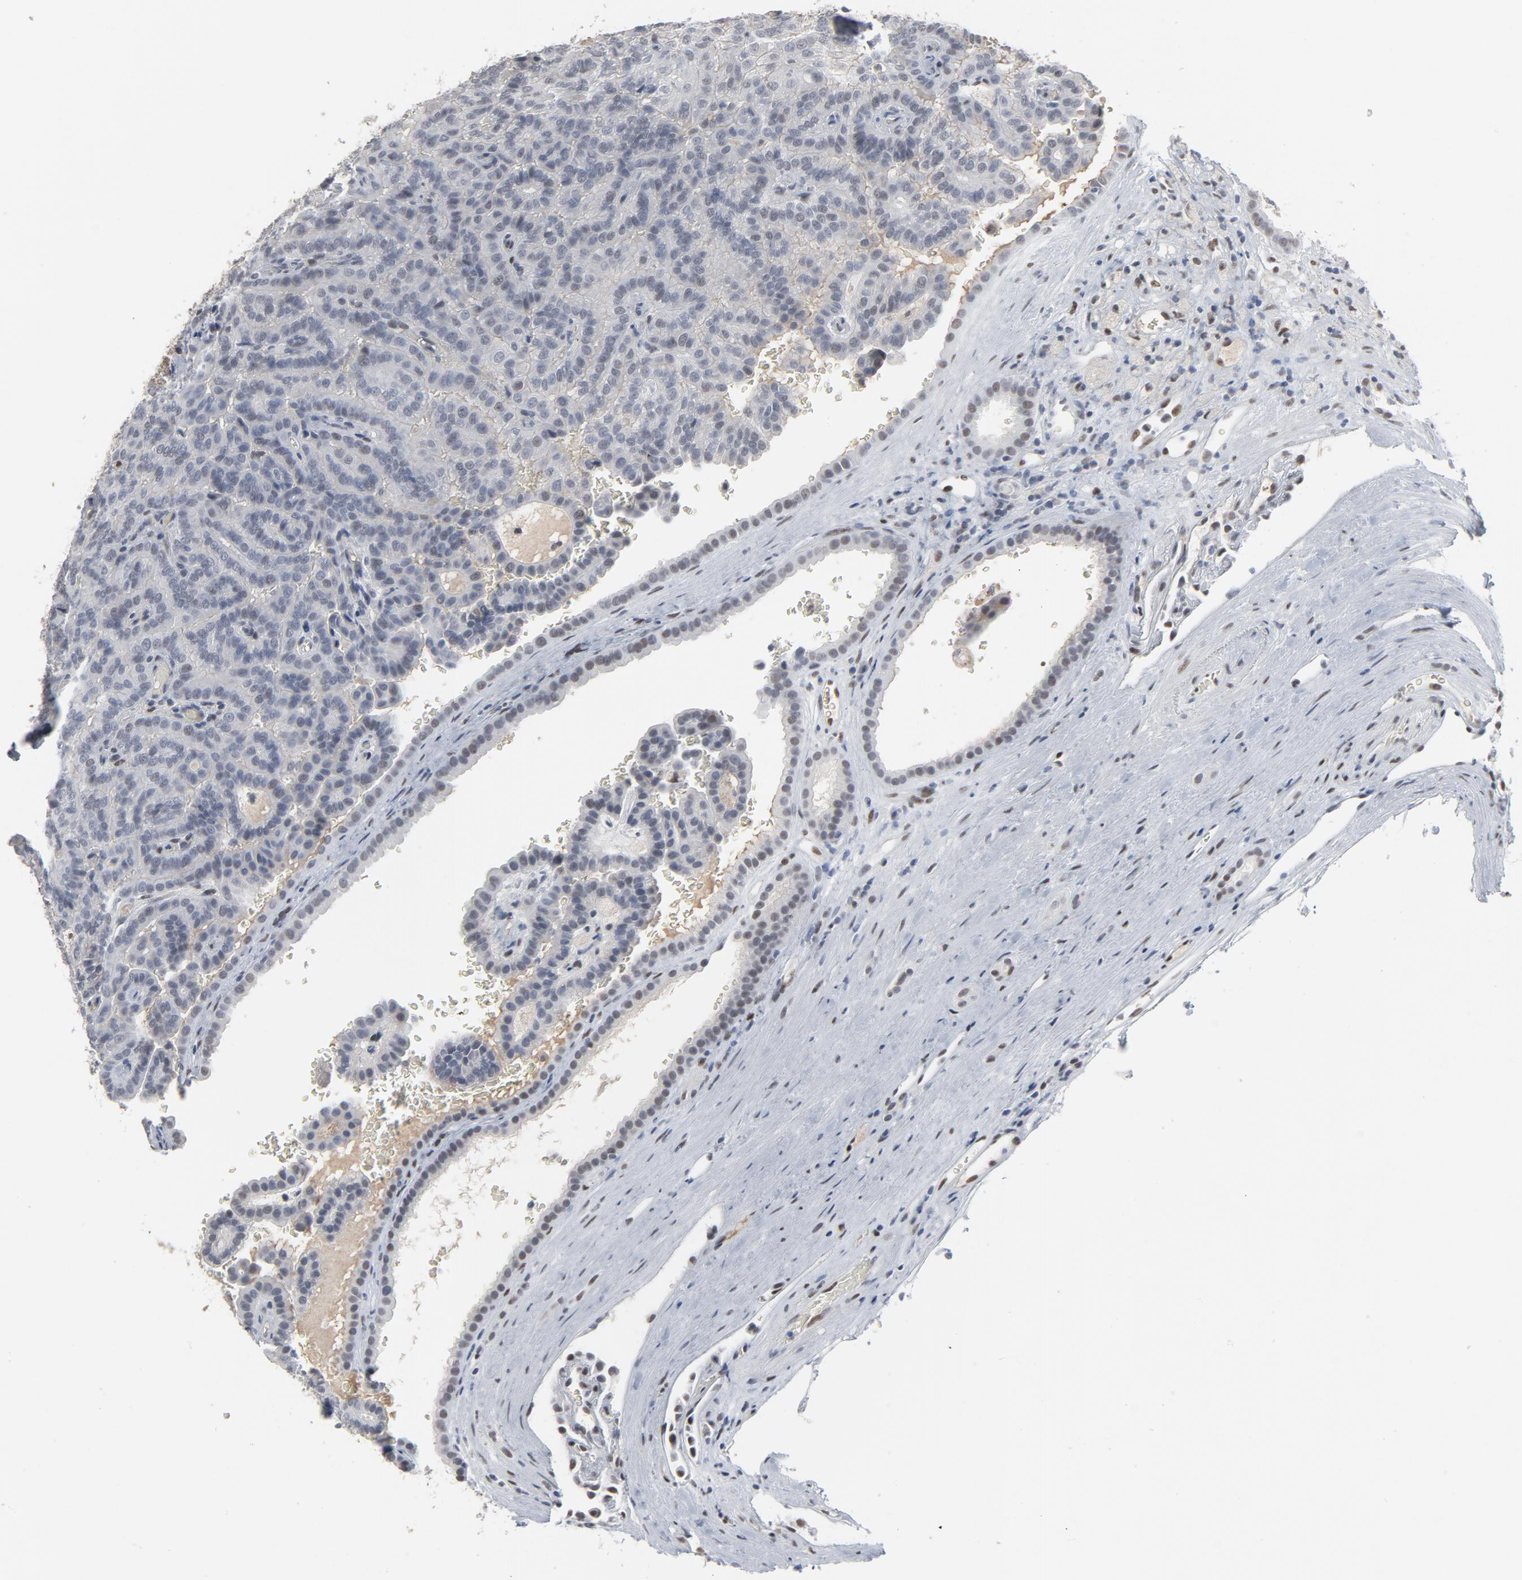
{"staining": {"intensity": "negative", "quantity": "none", "location": "none"}, "tissue": "renal cancer", "cell_type": "Tumor cells", "image_type": "cancer", "snomed": [{"axis": "morphology", "description": "Adenocarcinoma, NOS"}, {"axis": "topography", "description": "Kidney"}], "caption": "Immunohistochemistry (IHC) of human adenocarcinoma (renal) shows no expression in tumor cells. (Stains: DAB IHC with hematoxylin counter stain, Microscopy: brightfield microscopy at high magnification).", "gene": "ATF7", "patient": {"sex": "male", "age": 61}}